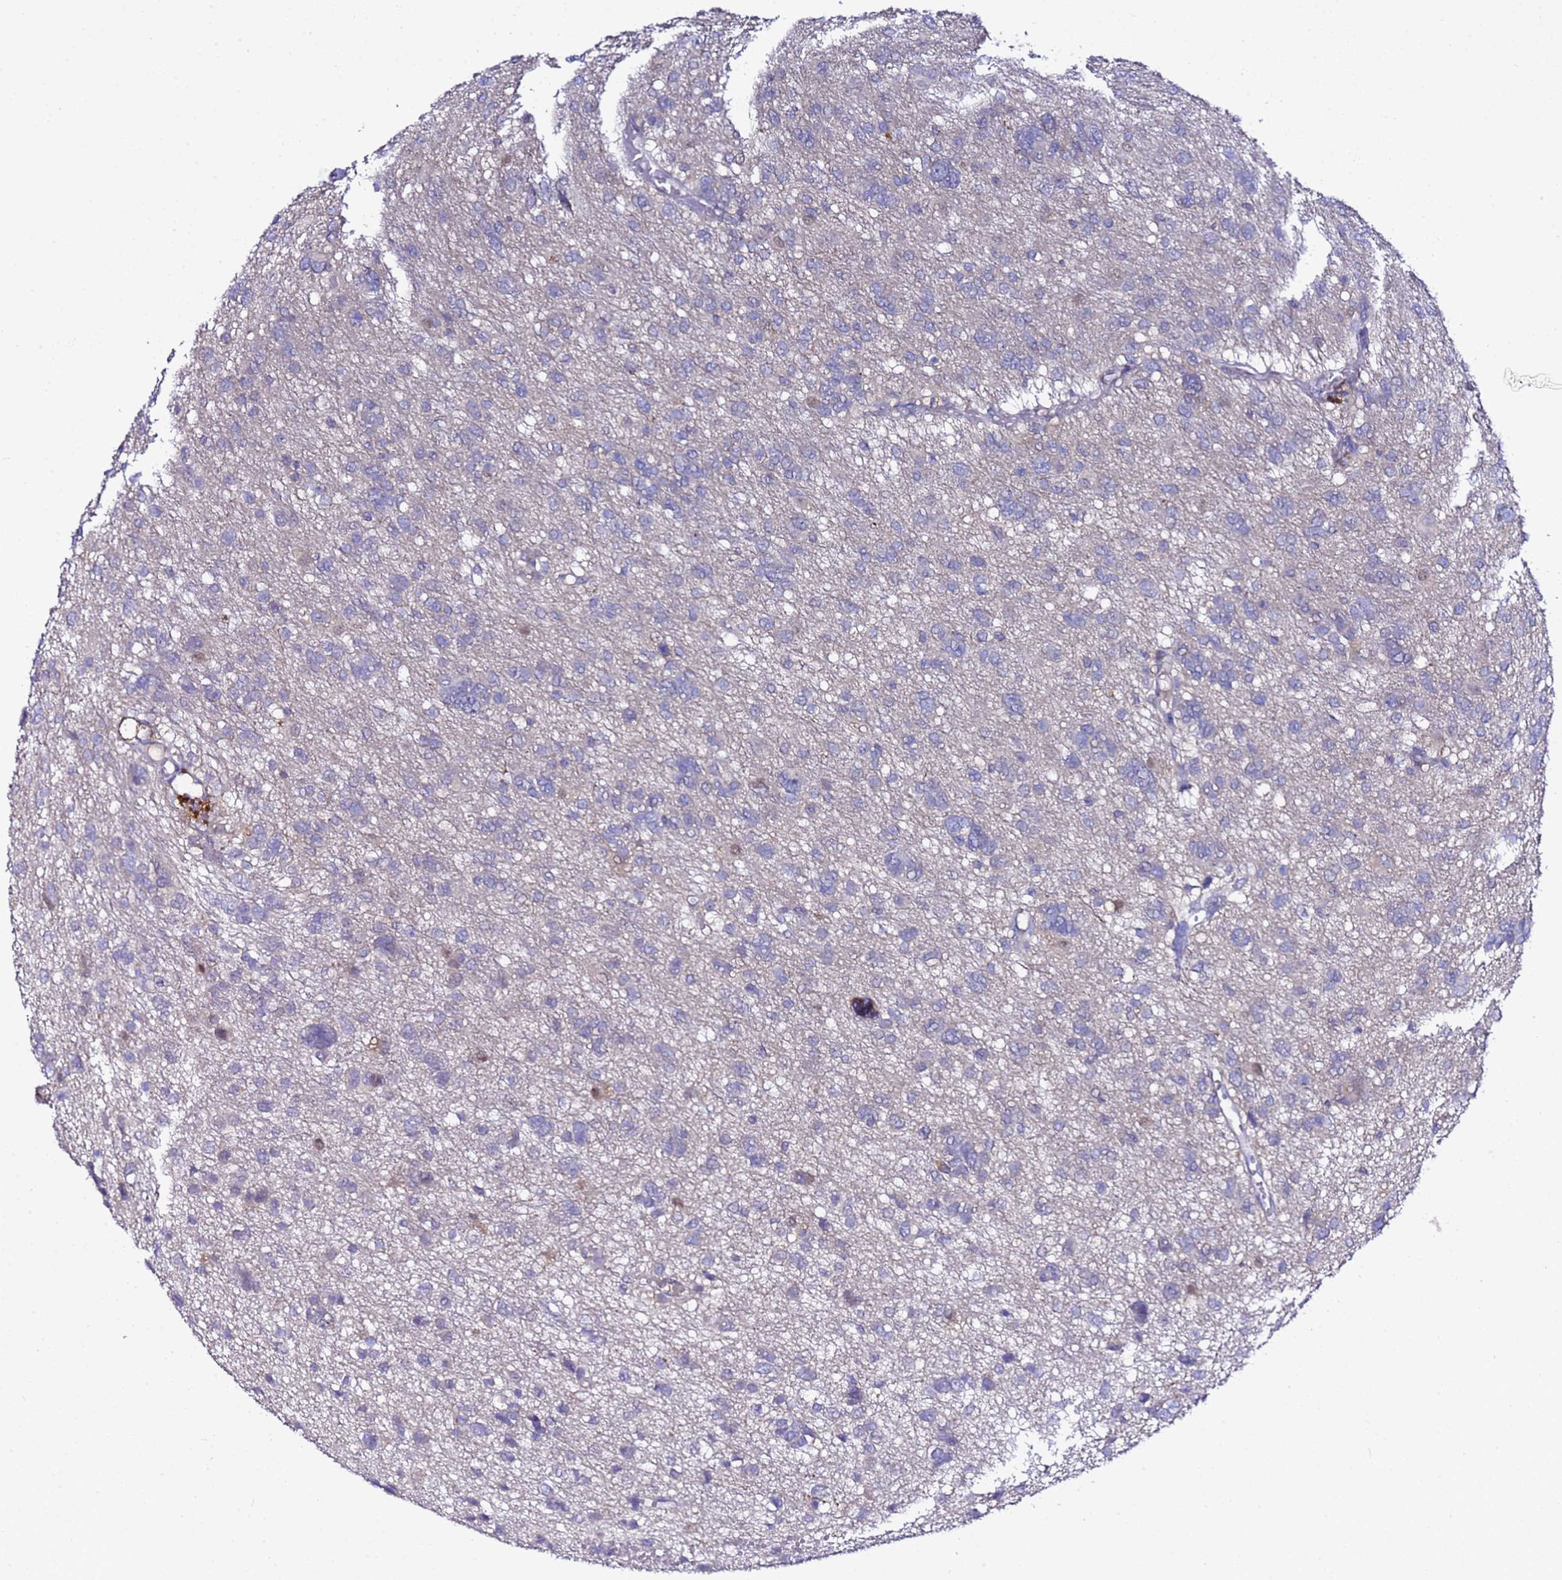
{"staining": {"intensity": "negative", "quantity": "none", "location": "none"}, "tissue": "glioma", "cell_type": "Tumor cells", "image_type": "cancer", "snomed": [{"axis": "morphology", "description": "Glioma, malignant, High grade"}, {"axis": "topography", "description": "Brain"}], "caption": "An immunohistochemistry micrograph of glioma is shown. There is no staining in tumor cells of glioma.", "gene": "ALG3", "patient": {"sex": "female", "age": 59}}